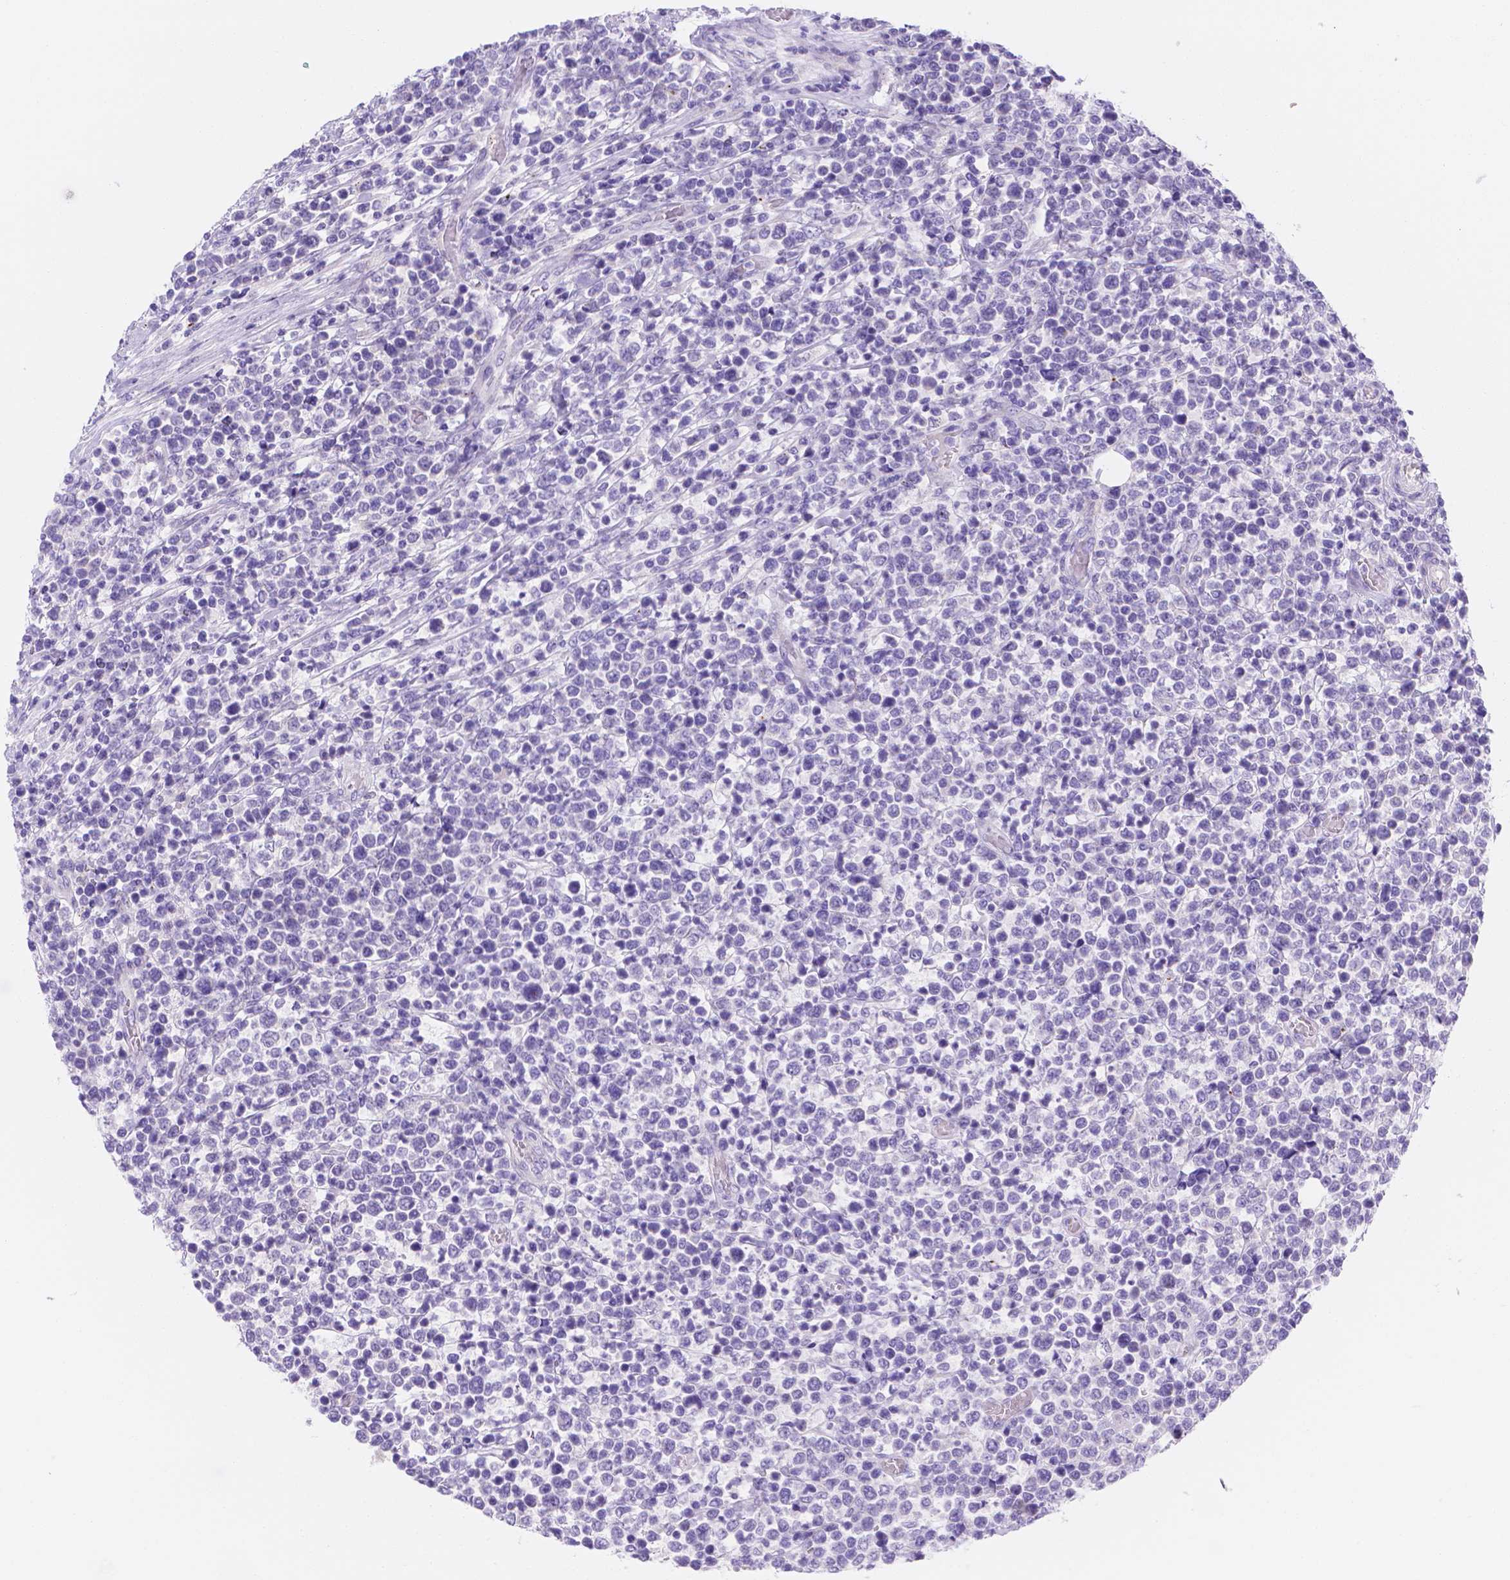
{"staining": {"intensity": "negative", "quantity": "none", "location": "none"}, "tissue": "lymphoma", "cell_type": "Tumor cells", "image_type": "cancer", "snomed": [{"axis": "morphology", "description": "Malignant lymphoma, non-Hodgkin's type, High grade"}, {"axis": "topography", "description": "Soft tissue"}], "caption": "High magnification brightfield microscopy of high-grade malignant lymphoma, non-Hodgkin's type stained with DAB (3,3'-diaminobenzidine) (brown) and counterstained with hematoxylin (blue): tumor cells show no significant positivity. (DAB immunohistochemistry, high magnification).", "gene": "MLN", "patient": {"sex": "female", "age": 56}}